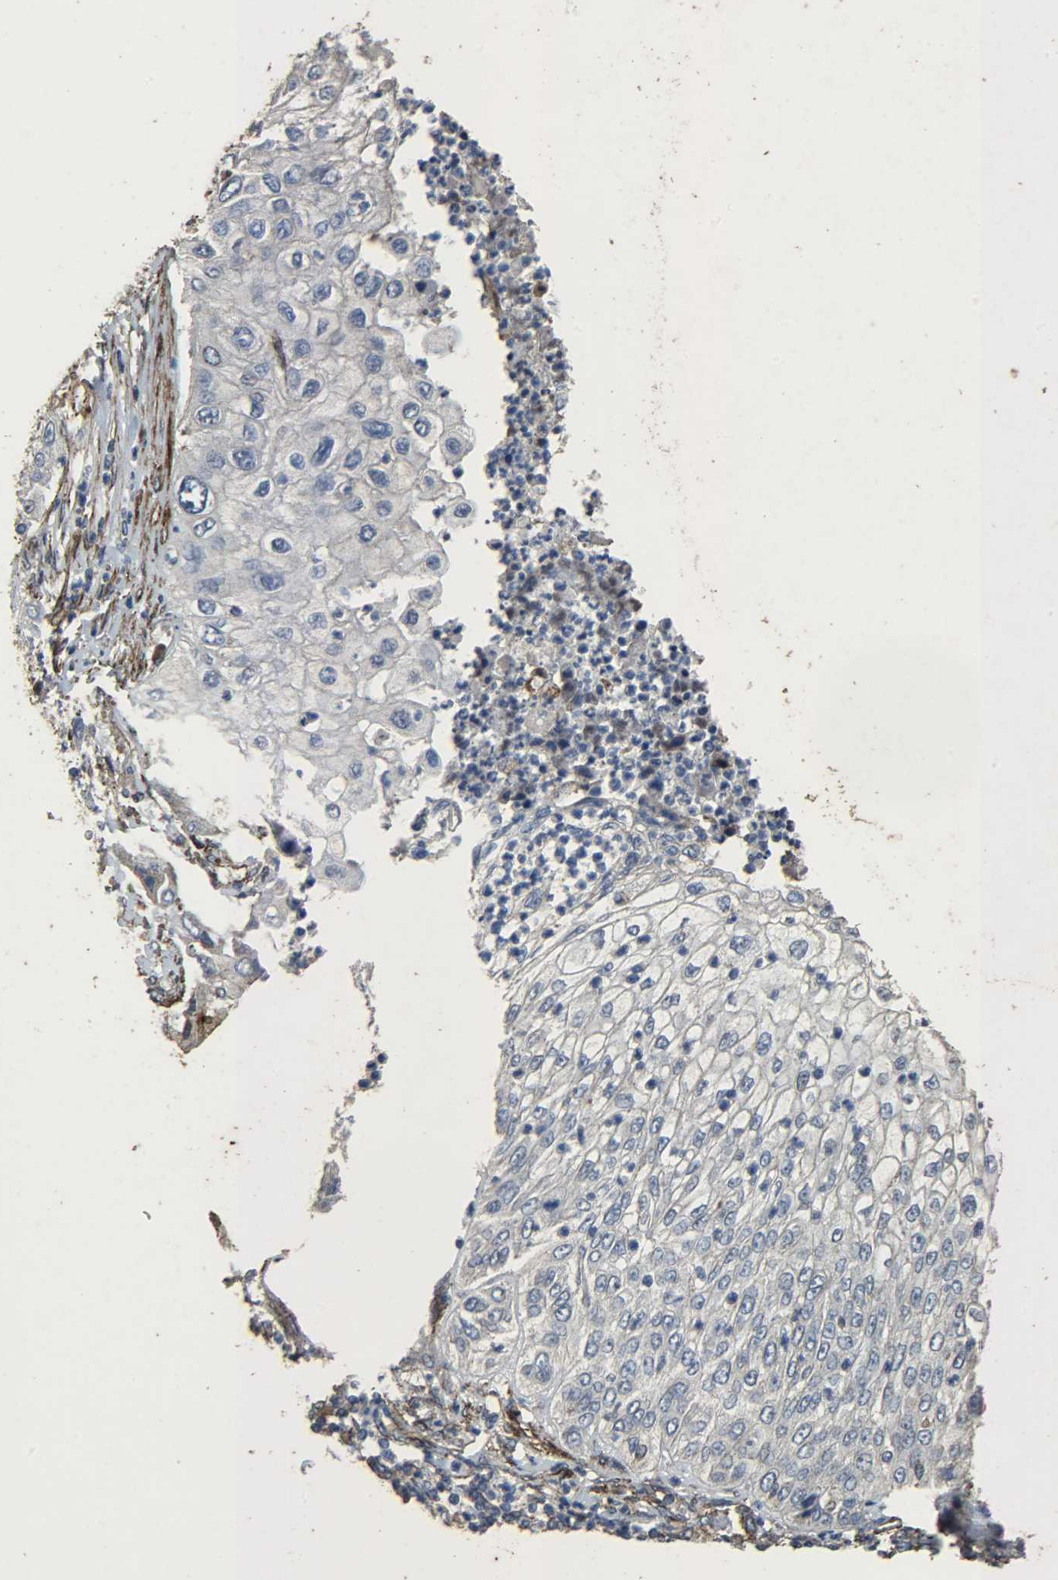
{"staining": {"intensity": "negative", "quantity": "none", "location": "none"}, "tissue": "lung cancer", "cell_type": "Tumor cells", "image_type": "cancer", "snomed": [{"axis": "morphology", "description": "Inflammation, NOS"}, {"axis": "morphology", "description": "Squamous cell carcinoma, NOS"}, {"axis": "topography", "description": "Lymph node"}, {"axis": "topography", "description": "Soft tissue"}, {"axis": "topography", "description": "Lung"}], "caption": "Tumor cells are negative for brown protein staining in lung cancer (squamous cell carcinoma).", "gene": "TPM4", "patient": {"sex": "male", "age": 66}}